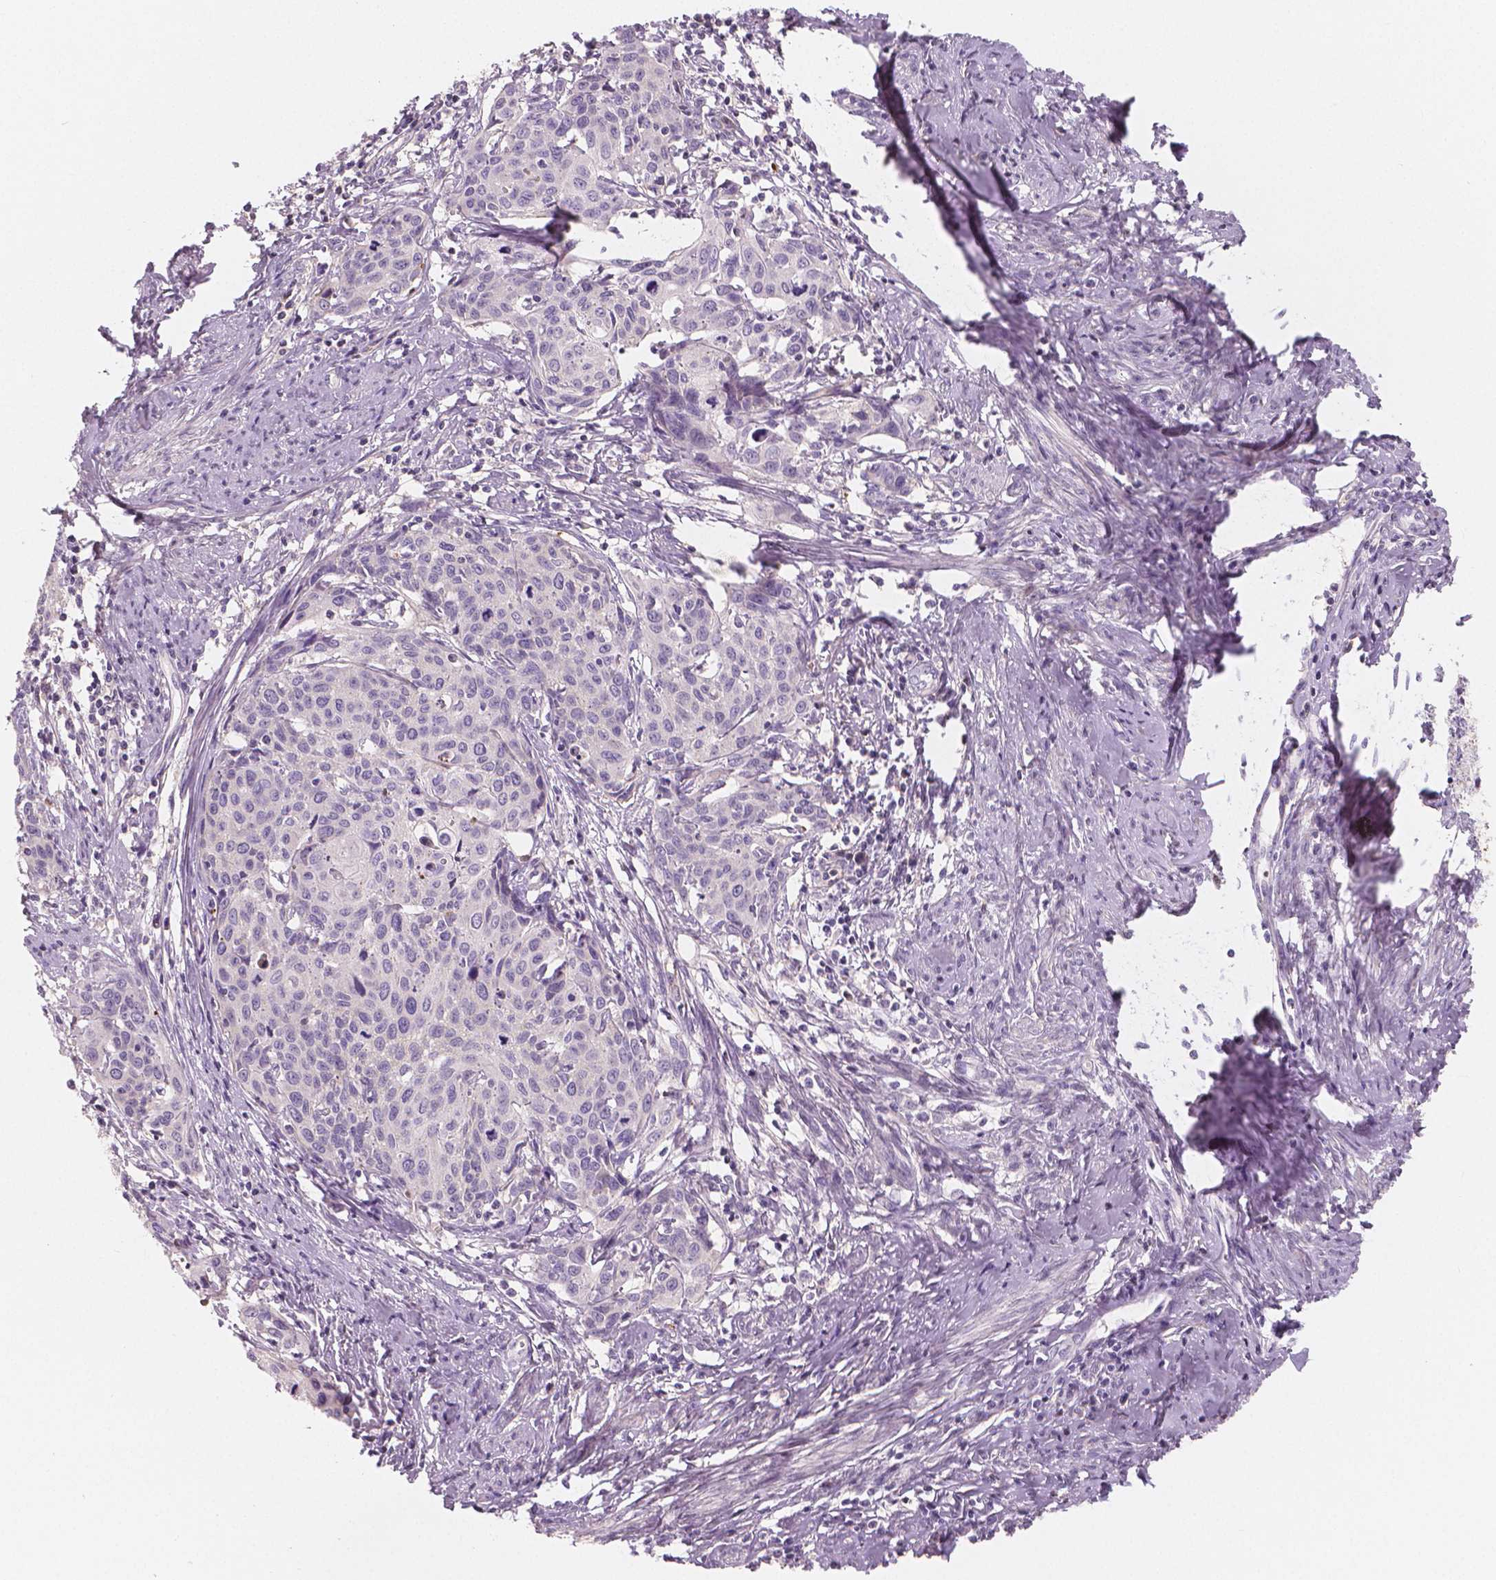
{"staining": {"intensity": "negative", "quantity": "none", "location": "none"}, "tissue": "cervical cancer", "cell_type": "Tumor cells", "image_type": "cancer", "snomed": [{"axis": "morphology", "description": "Squamous cell carcinoma, NOS"}, {"axis": "topography", "description": "Cervix"}], "caption": "Immunohistochemistry micrograph of human cervical cancer (squamous cell carcinoma) stained for a protein (brown), which displays no positivity in tumor cells.", "gene": "APOA4", "patient": {"sex": "female", "age": 62}}